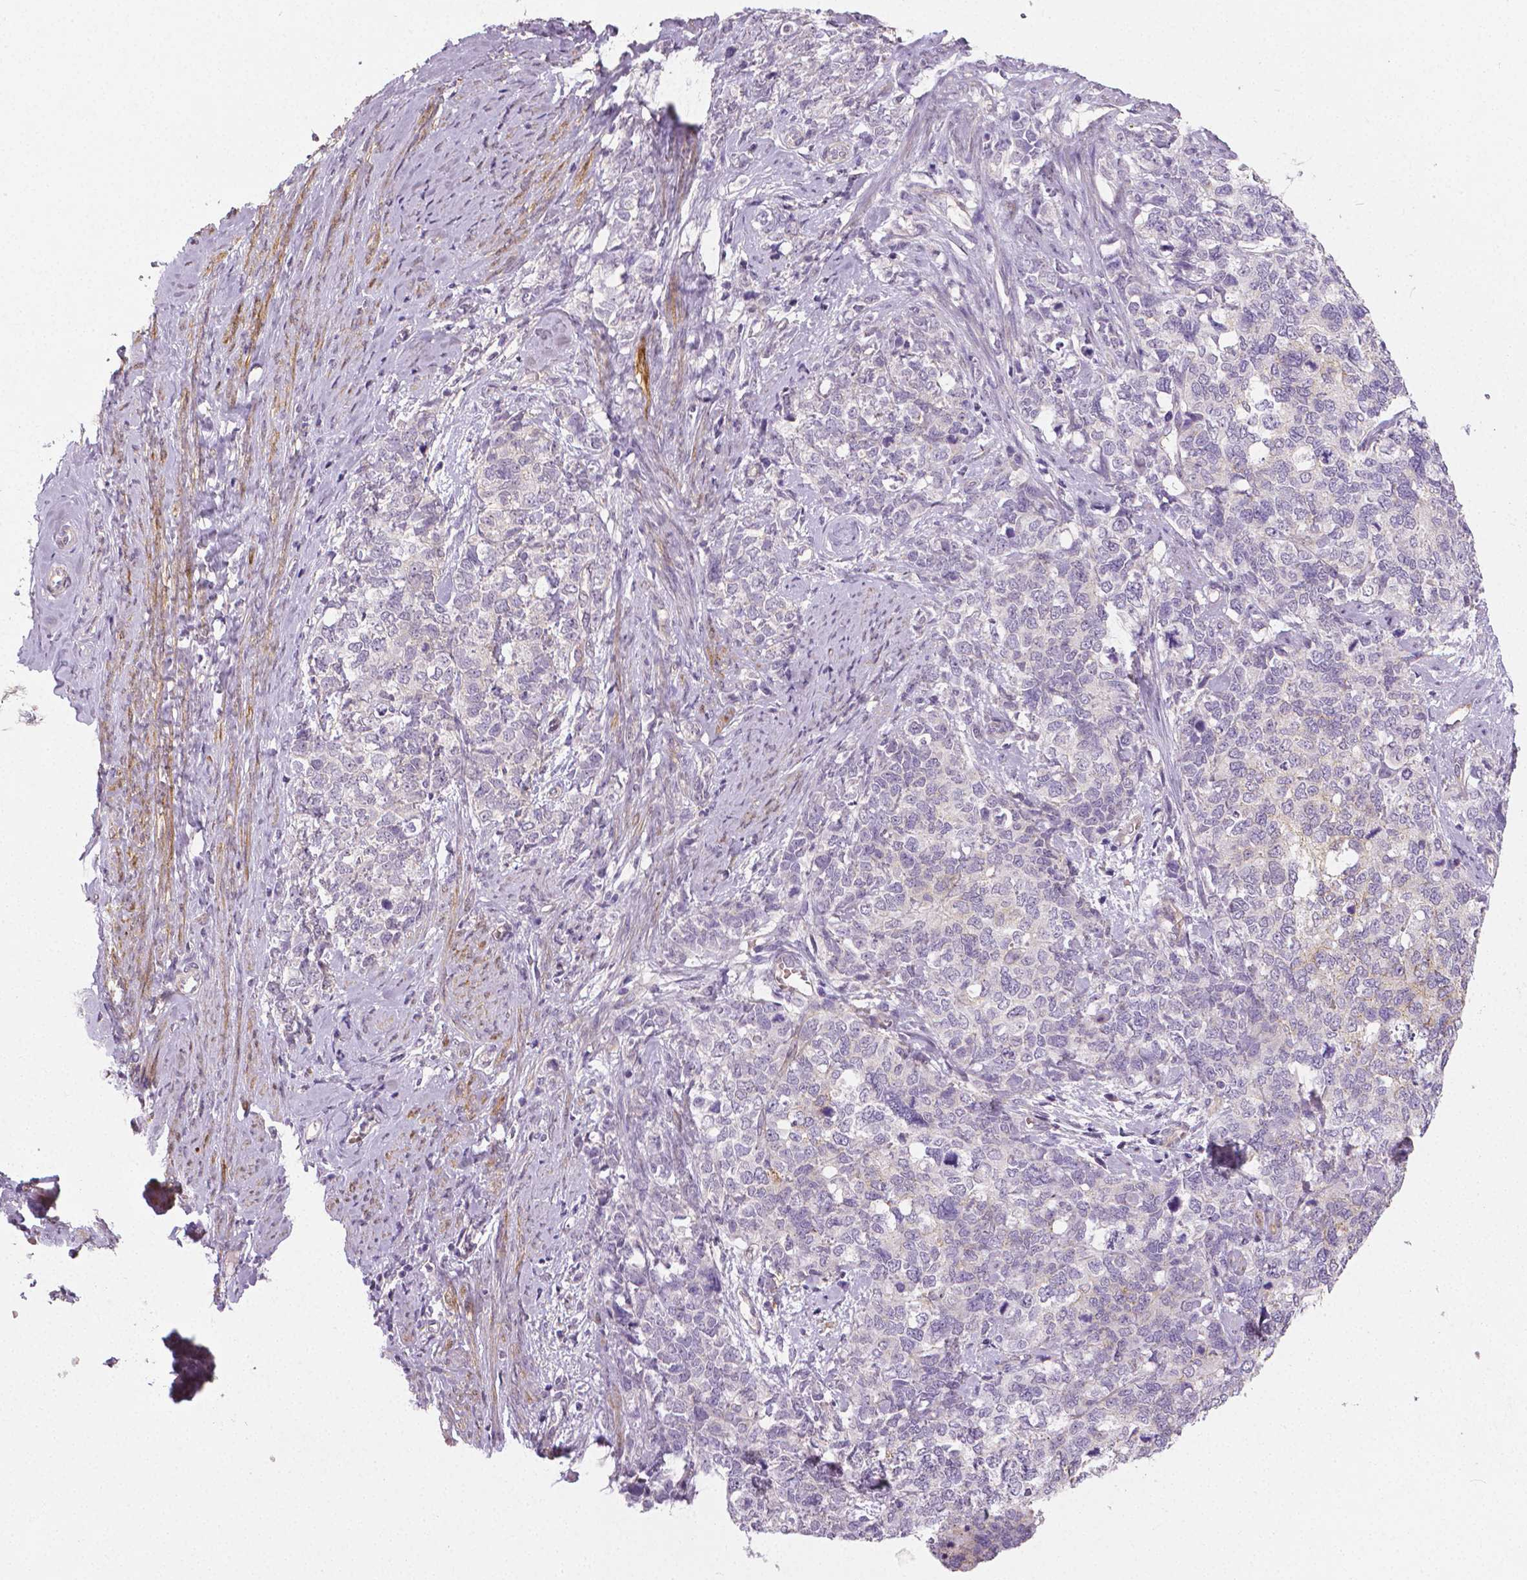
{"staining": {"intensity": "negative", "quantity": "none", "location": "none"}, "tissue": "cervical cancer", "cell_type": "Tumor cells", "image_type": "cancer", "snomed": [{"axis": "morphology", "description": "Squamous cell carcinoma, NOS"}, {"axis": "topography", "description": "Cervix"}], "caption": "A photomicrograph of cervical squamous cell carcinoma stained for a protein displays no brown staining in tumor cells. Nuclei are stained in blue.", "gene": "FLT1", "patient": {"sex": "female", "age": 63}}